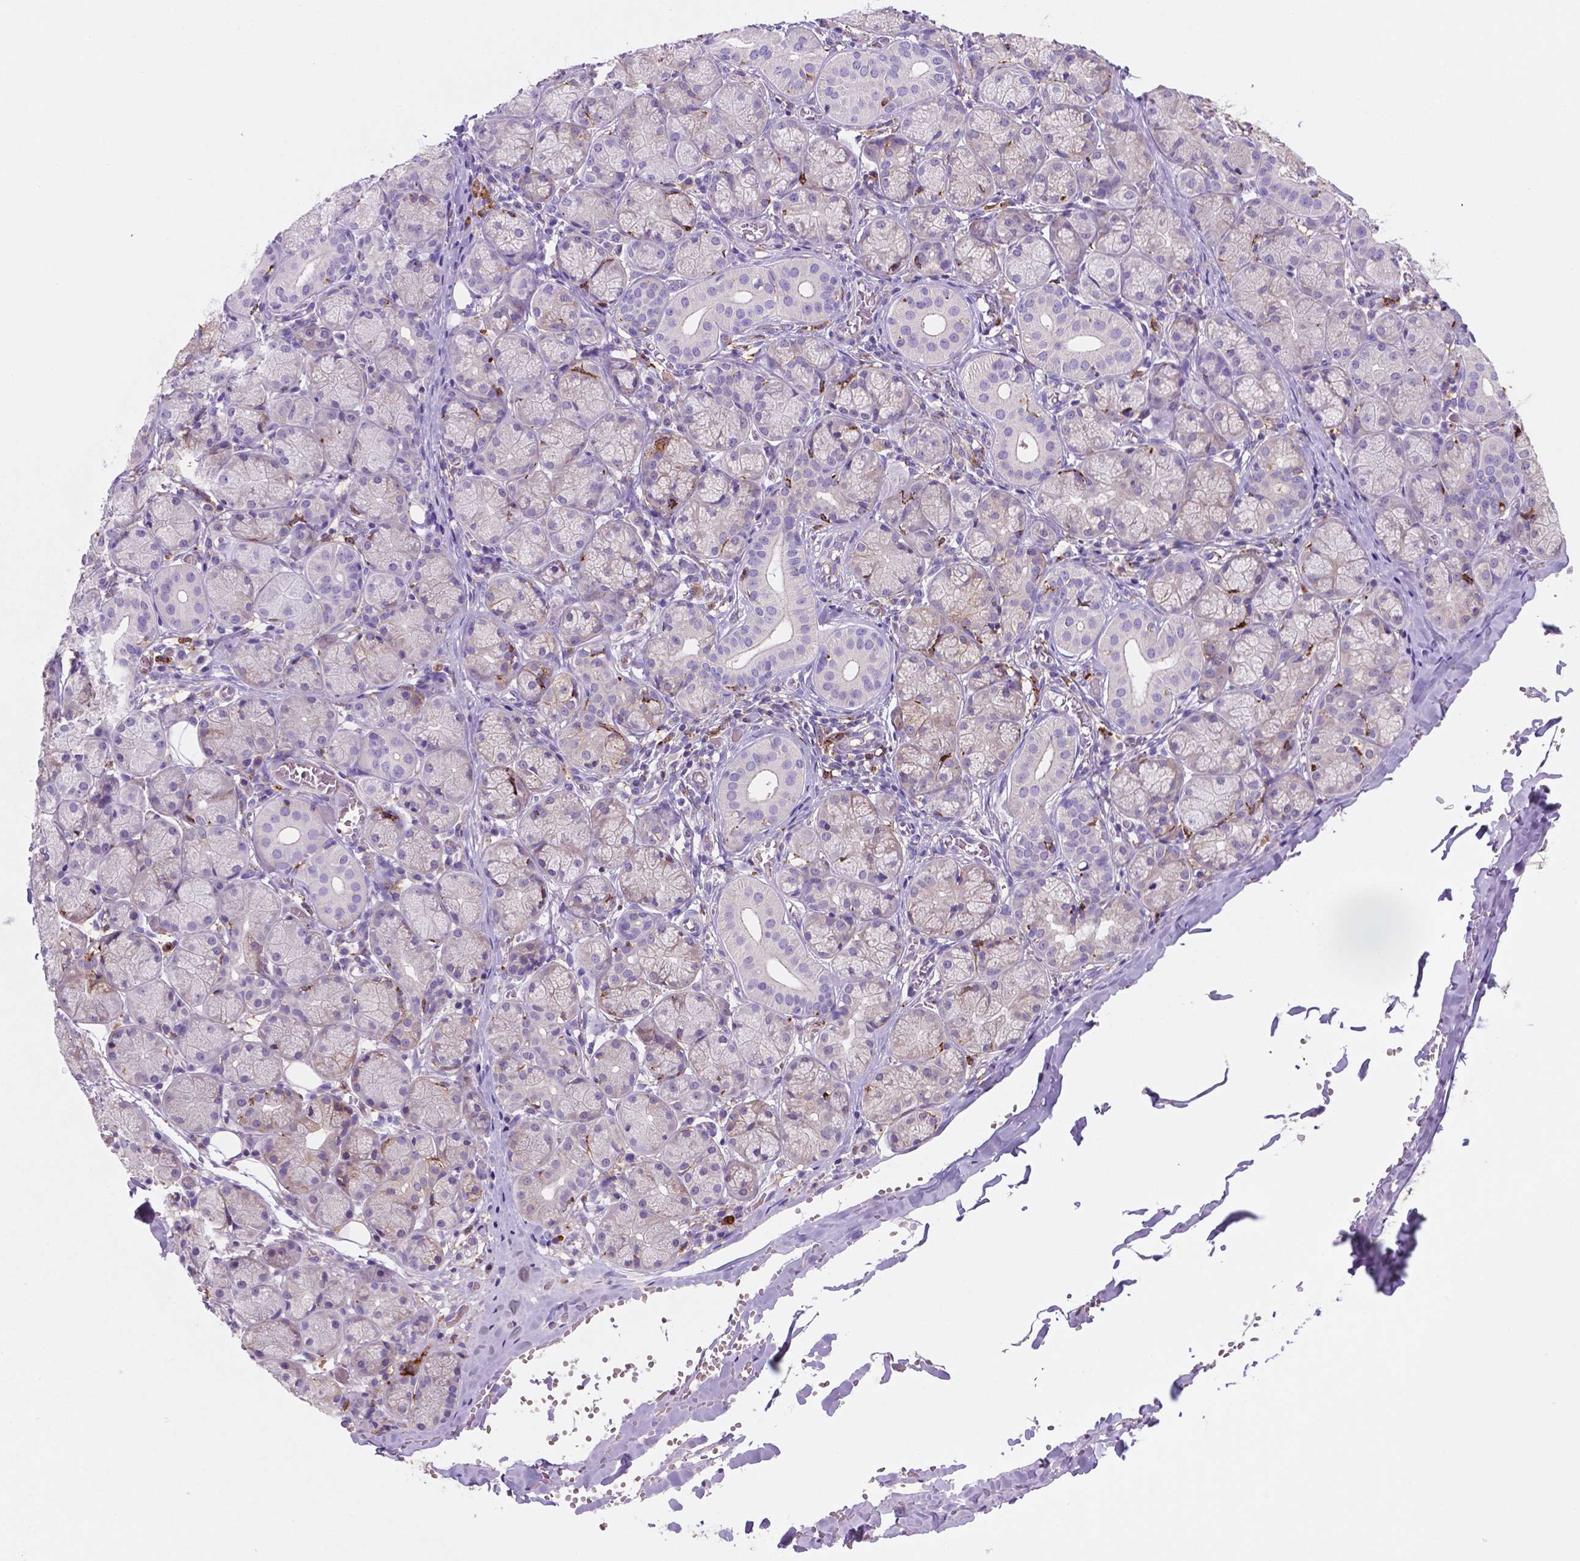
{"staining": {"intensity": "weak", "quantity": "<25%", "location": "cytoplasmic/membranous"}, "tissue": "salivary gland", "cell_type": "Glandular cells", "image_type": "normal", "snomed": [{"axis": "morphology", "description": "Normal tissue, NOS"}, {"axis": "topography", "description": "Salivary gland"}, {"axis": "topography", "description": "Peripheral nerve tissue"}], "caption": "Micrograph shows no protein staining in glandular cells of normal salivary gland.", "gene": "MKRN2OS", "patient": {"sex": "female", "age": 24}}